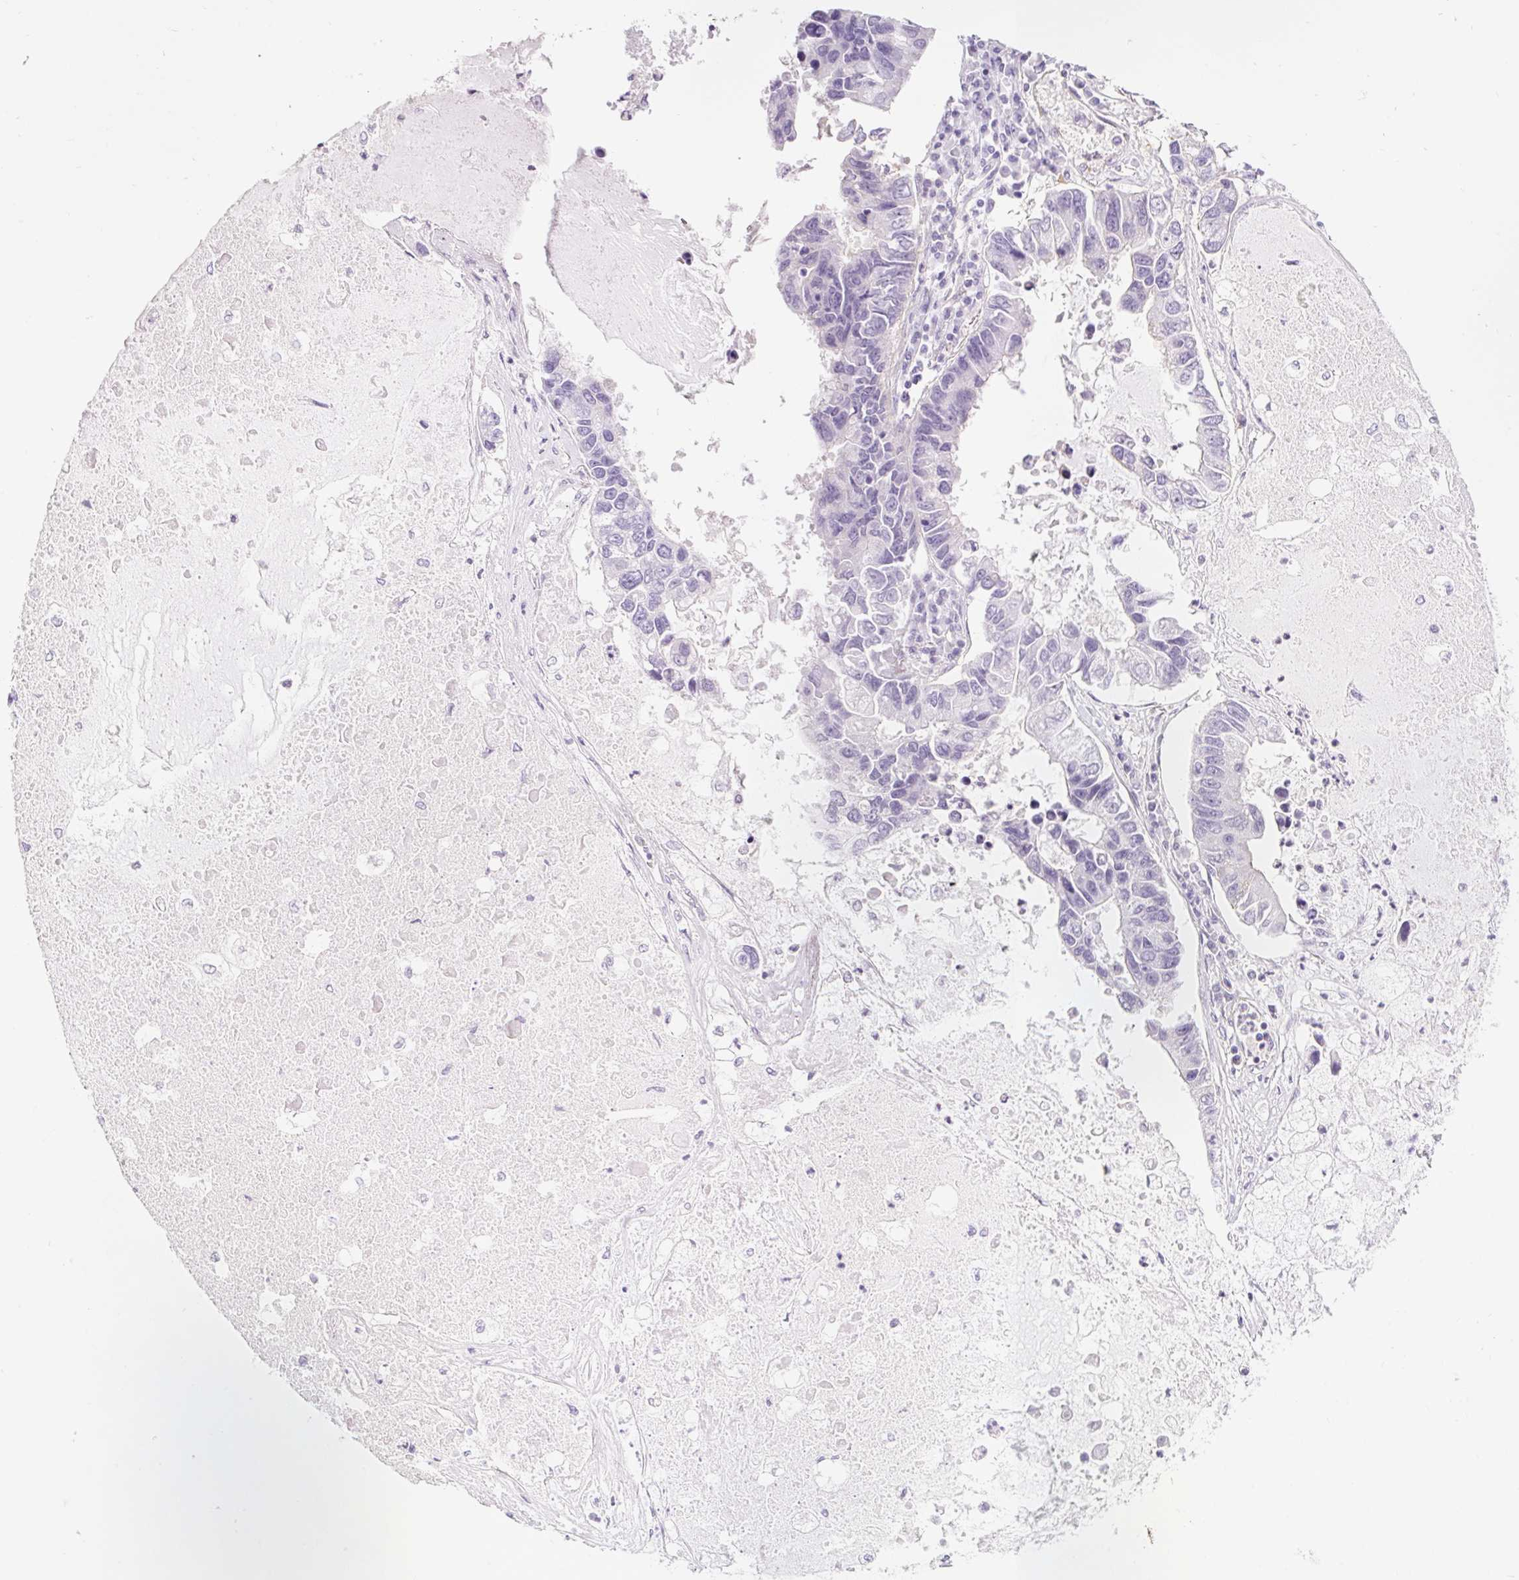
{"staining": {"intensity": "negative", "quantity": "none", "location": "none"}, "tissue": "lung cancer", "cell_type": "Tumor cells", "image_type": "cancer", "snomed": [{"axis": "morphology", "description": "Adenocarcinoma, NOS"}, {"axis": "topography", "description": "Bronchus"}, {"axis": "topography", "description": "Lung"}], "caption": "DAB immunohistochemical staining of human lung cancer displays no significant positivity in tumor cells.", "gene": "BCAS1", "patient": {"sex": "female", "age": 51}}